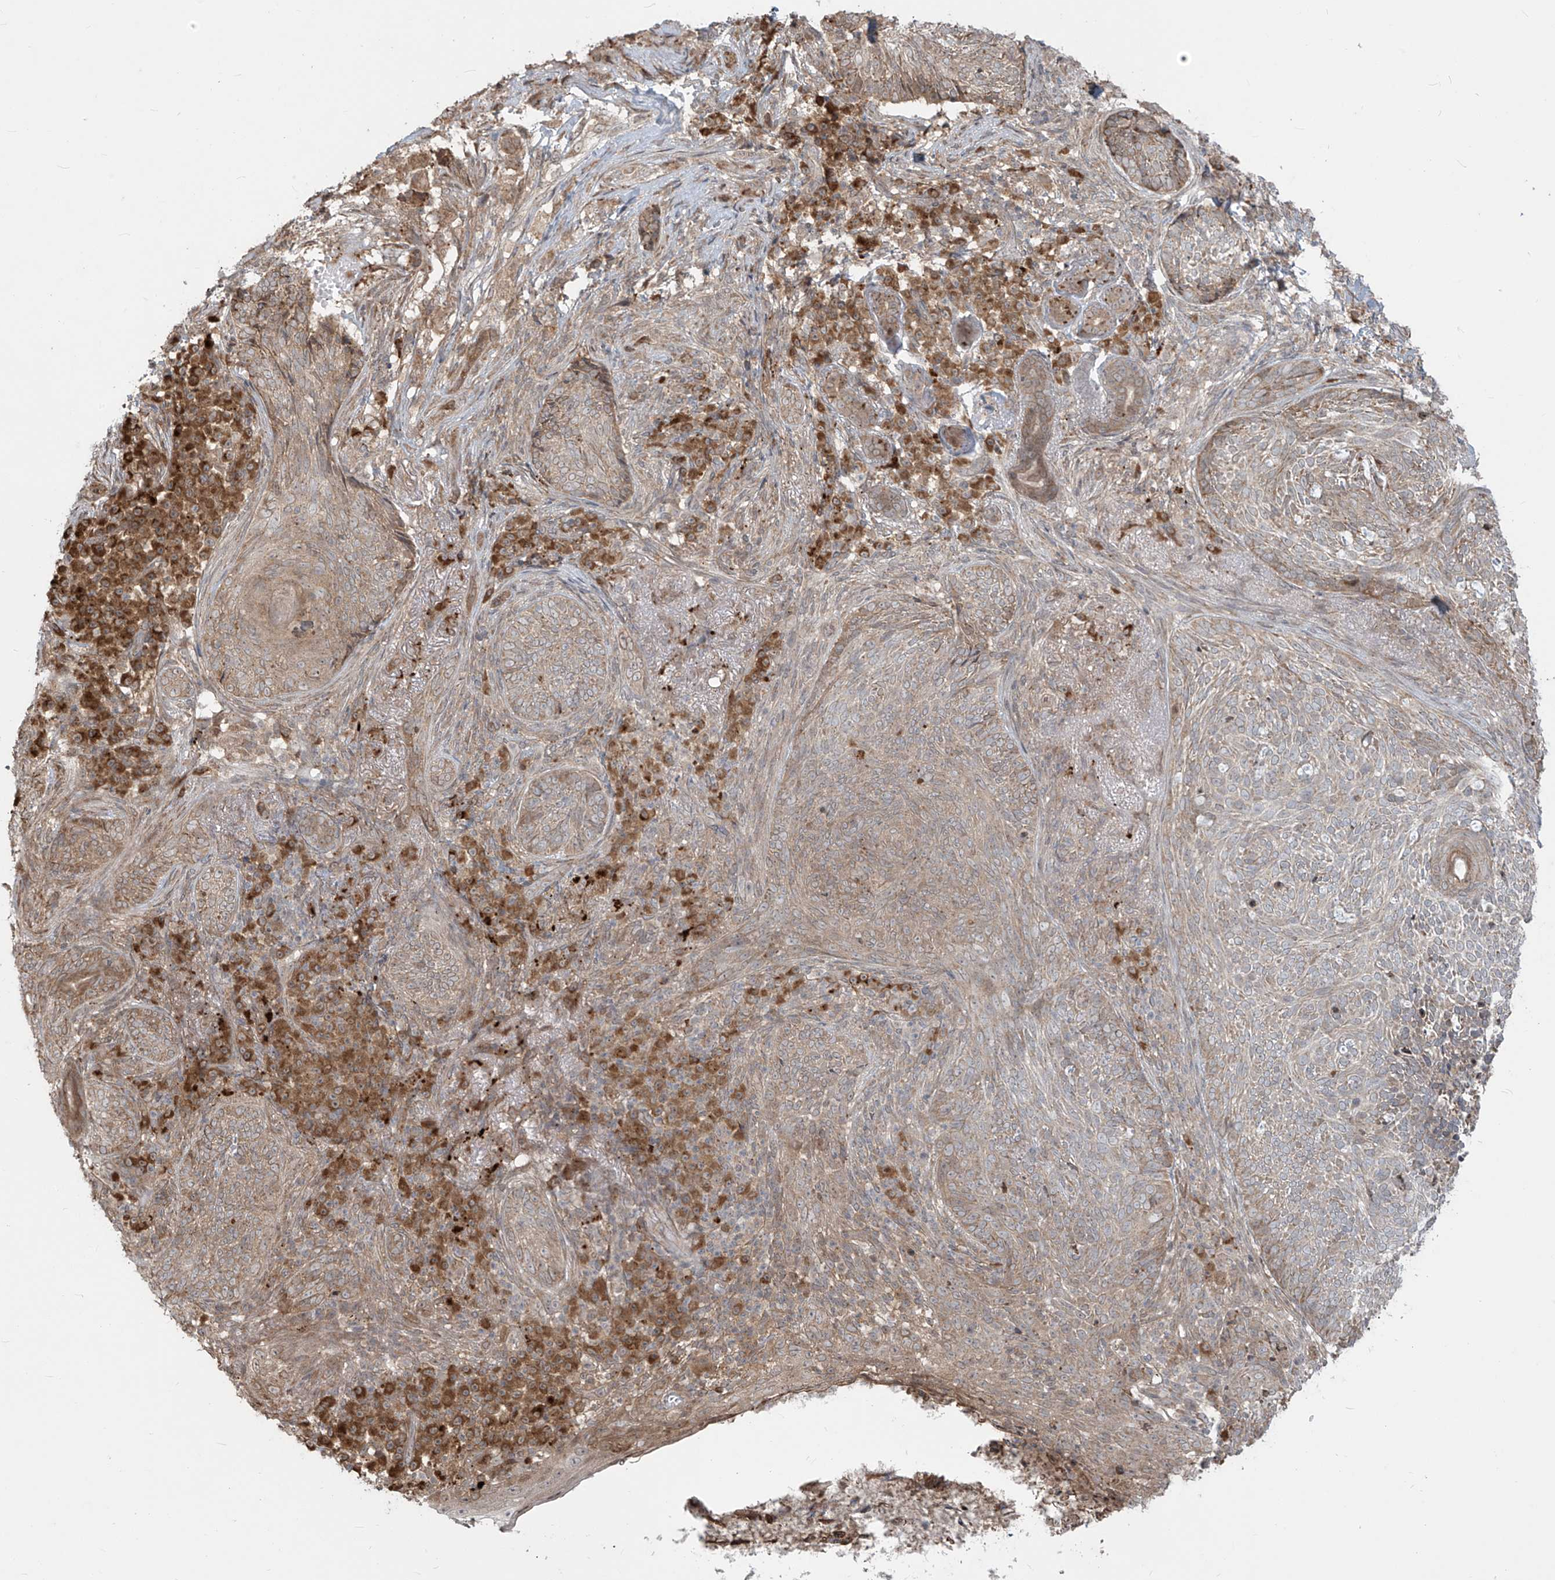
{"staining": {"intensity": "weak", "quantity": ">75%", "location": "cytoplasmic/membranous"}, "tissue": "skin cancer", "cell_type": "Tumor cells", "image_type": "cancer", "snomed": [{"axis": "morphology", "description": "Basal cell carcinoma"}, {"axis": "topography", "description": "Skin"}], "caption": "The immunohistochemical stain labels weak cytoplasmic/membranous expression in tumor cells of skin cancer tissue.", "gene": "PLEKHM3", "patient": {"sex": "male", "age": 85}}